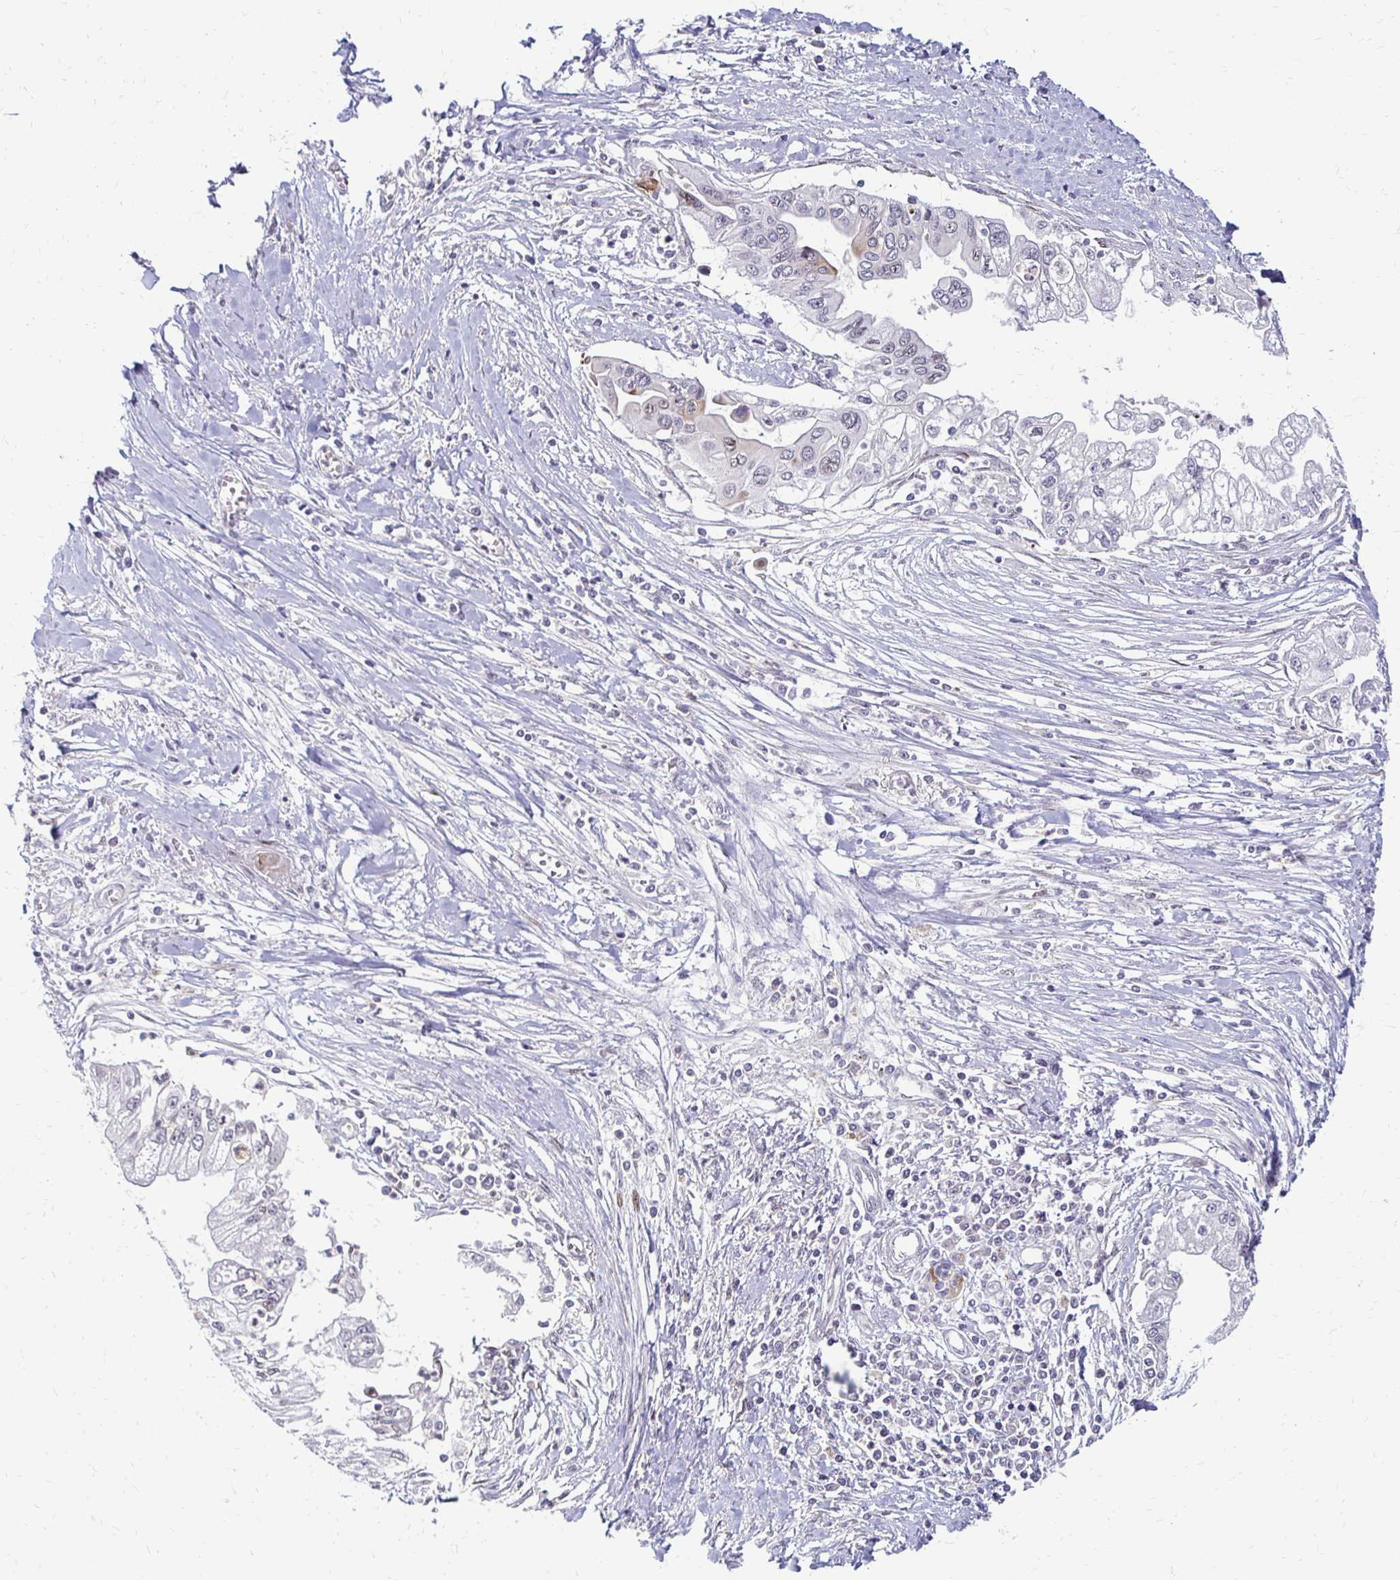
{"staining": {"intensity": "moderate", "quantity": "<25%", "location": "nuclear"}, "tissue": "pancreatic cancer", "cell_type": "Tumor cells", "image_type": "cancer", "snomed": [{"axis": "morphology", "description": "Adenocarcinoma, NOS"}, {"axis": "topography", "description": "Pancreas"}], "caption": "There is low levels of moderate nuclear staining in tumor cells of pancreatic cancer, as demonstrated by immunohistochemical staining (brown color).", "gene": "TRIR", "patient": {"sex": "male", "age": 70}}